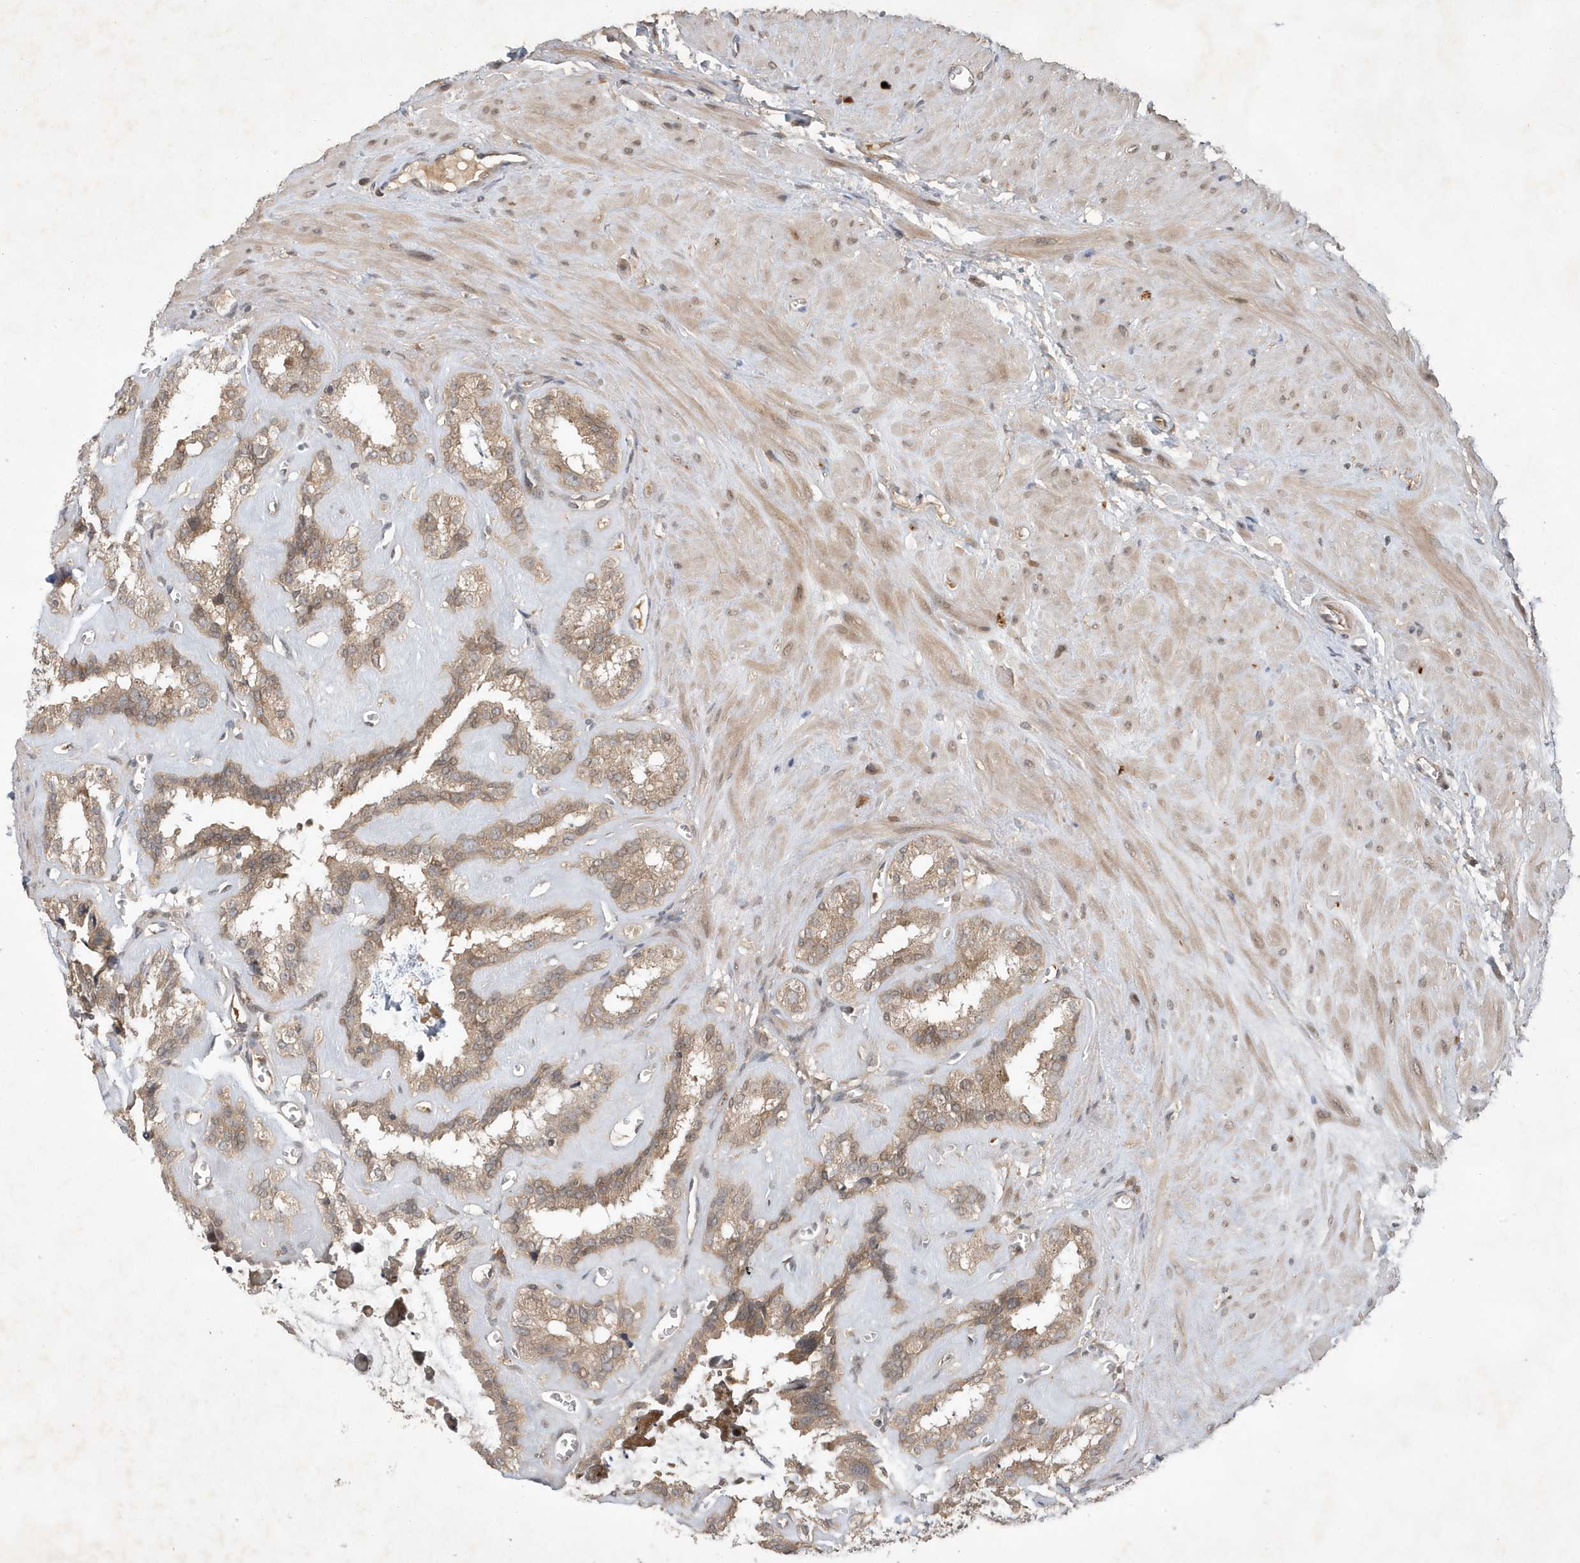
{"staining": {"intensity": "moderate", "quantity": ">75%", "location": "cytoplasmic/membranous"}, "tissue": "seminal vesicle", "cell_type": "Glandular cells", "image_type": "normal", "snomed": [{"axis": "morphology", "description": "Normal tissue, NOS"}, {"axis": "topography", "description": "Prostate"}, {"axis": "topography", "description": "Seminal veicle"}], "caption": "Moderate cytoplasmic/membranous protein staining is appreciated in approximately >75% of glandular cells in seminal vesicle.", "gene": "ABCB9", "patient": {"sex": "male", "age": 59}}